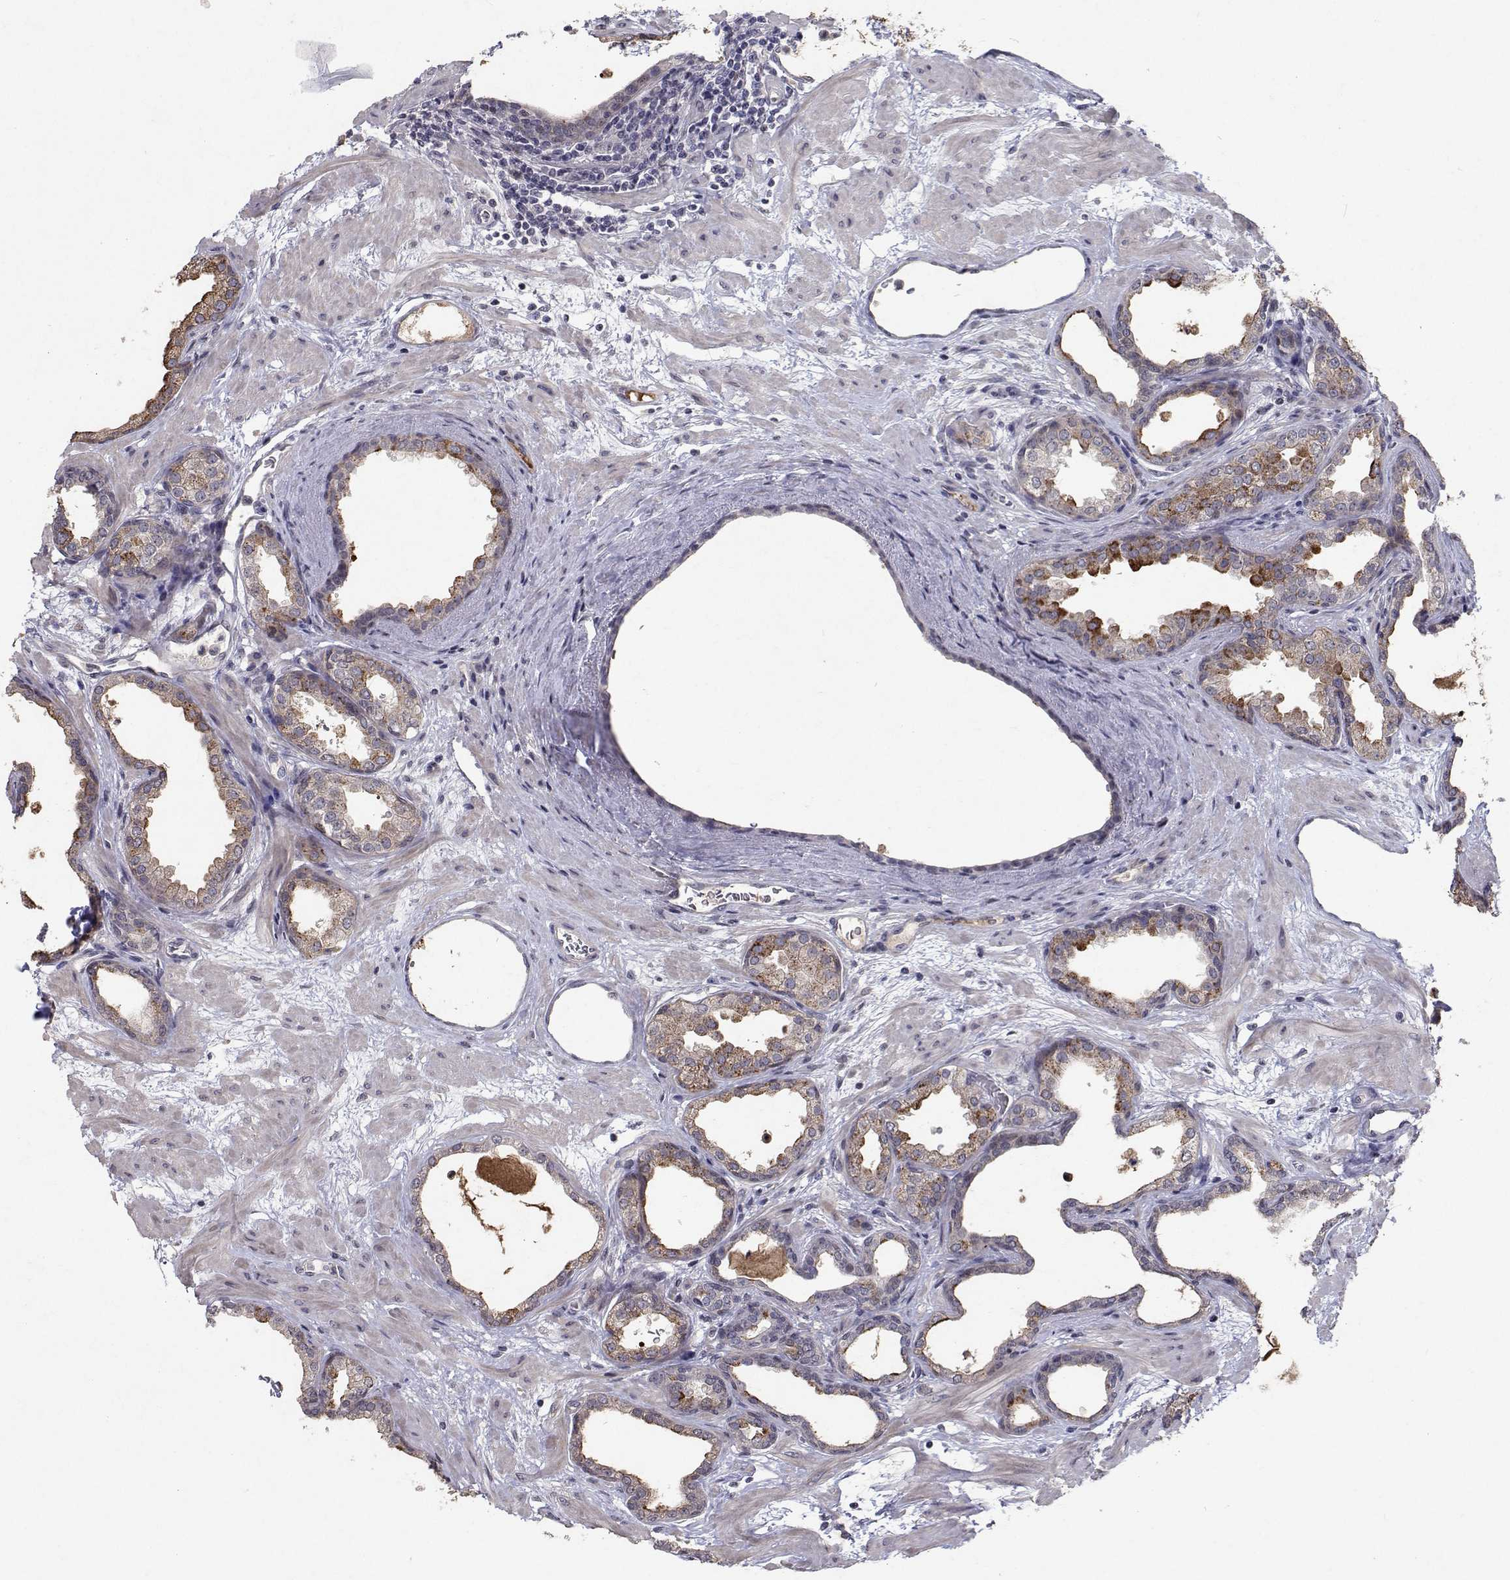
{"staining": {"intensity": "moderate", "quantity": "<25%", "location": "cytoplasmic/membranous"}, "tissue": "prostate", "cell_type": "Glandular cells", "image_type": "normal", "snomed": [{"axis": "morphology", "description": "Normal tissue, NOS"}, {"axis": "topography", "description": "Prostate"}], "caption": "High-power microscopy captured an immunohistochemistry histopathology image of unremarkable prostate, revealing moderate cytoplasmic/membranous positivity in approximately <25% of glandular cells.", "gene": "RBPJL", "patient": {"sex": "male", "age": 37}}